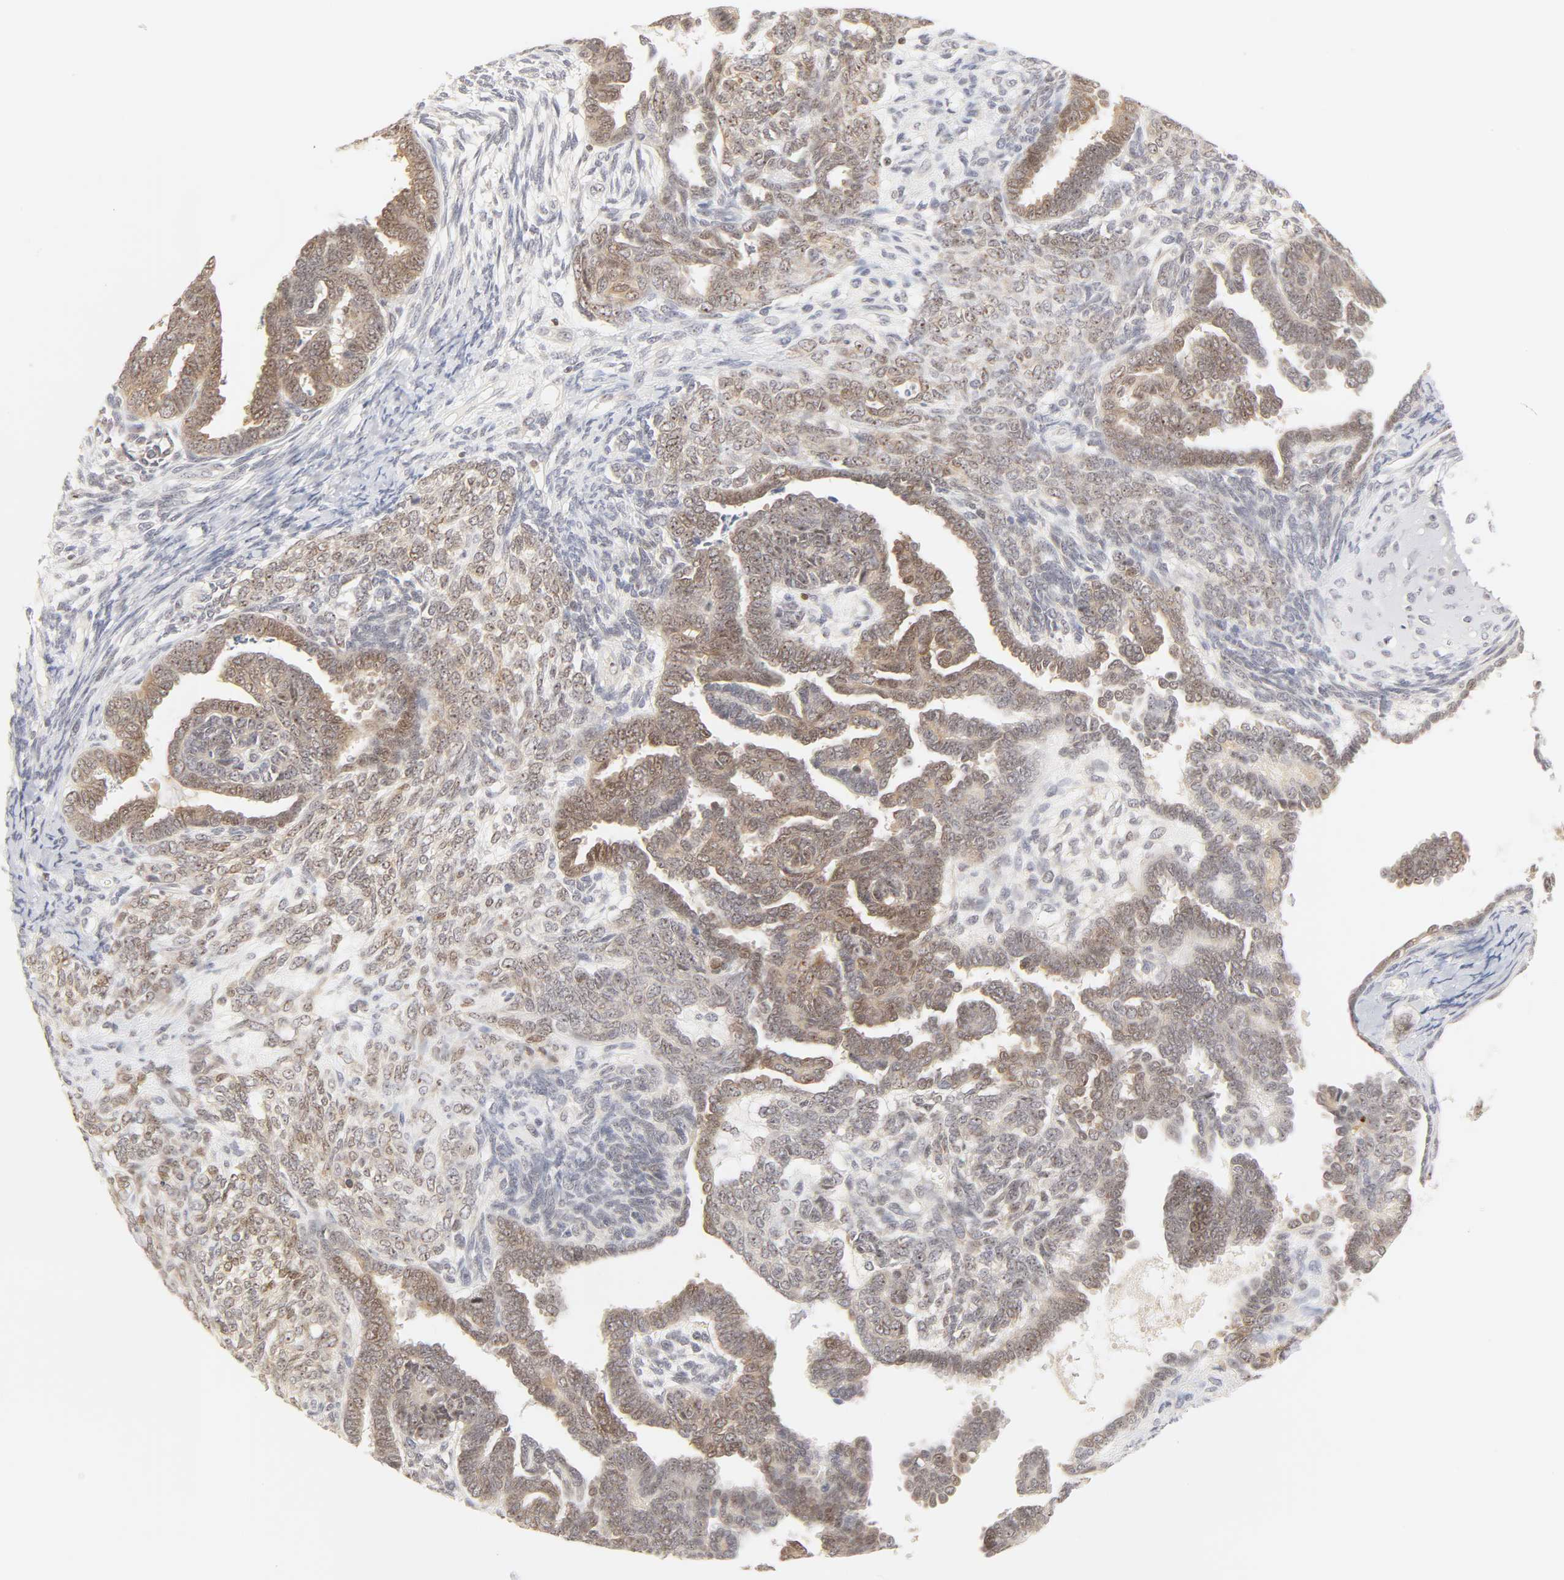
{"staining": {"intensity": "moderate", "quantity": ">75%", "location": "cytoplasmic/membranous,nuclear"}, "tissue": "endometrial cancer", "cell_type": "Tumor cells", "image_type": "cancer", "snomed": [{"axis": "morphology", "description": "Neoplasm, malignant, NOS"}, {"axis": "topography", "description": "Endometrium"}], "caption": "DAB (3,3'-diaminobenzidine) immunohistochemical staining of human neoplasm (malignant) (endometrial) shows moderate cytoplasmic/membranous and nuclear protein positivity in about >75% of tumor cells.", "gene": "KIF2A", "patient": {"sex": "female", "age": 74}}